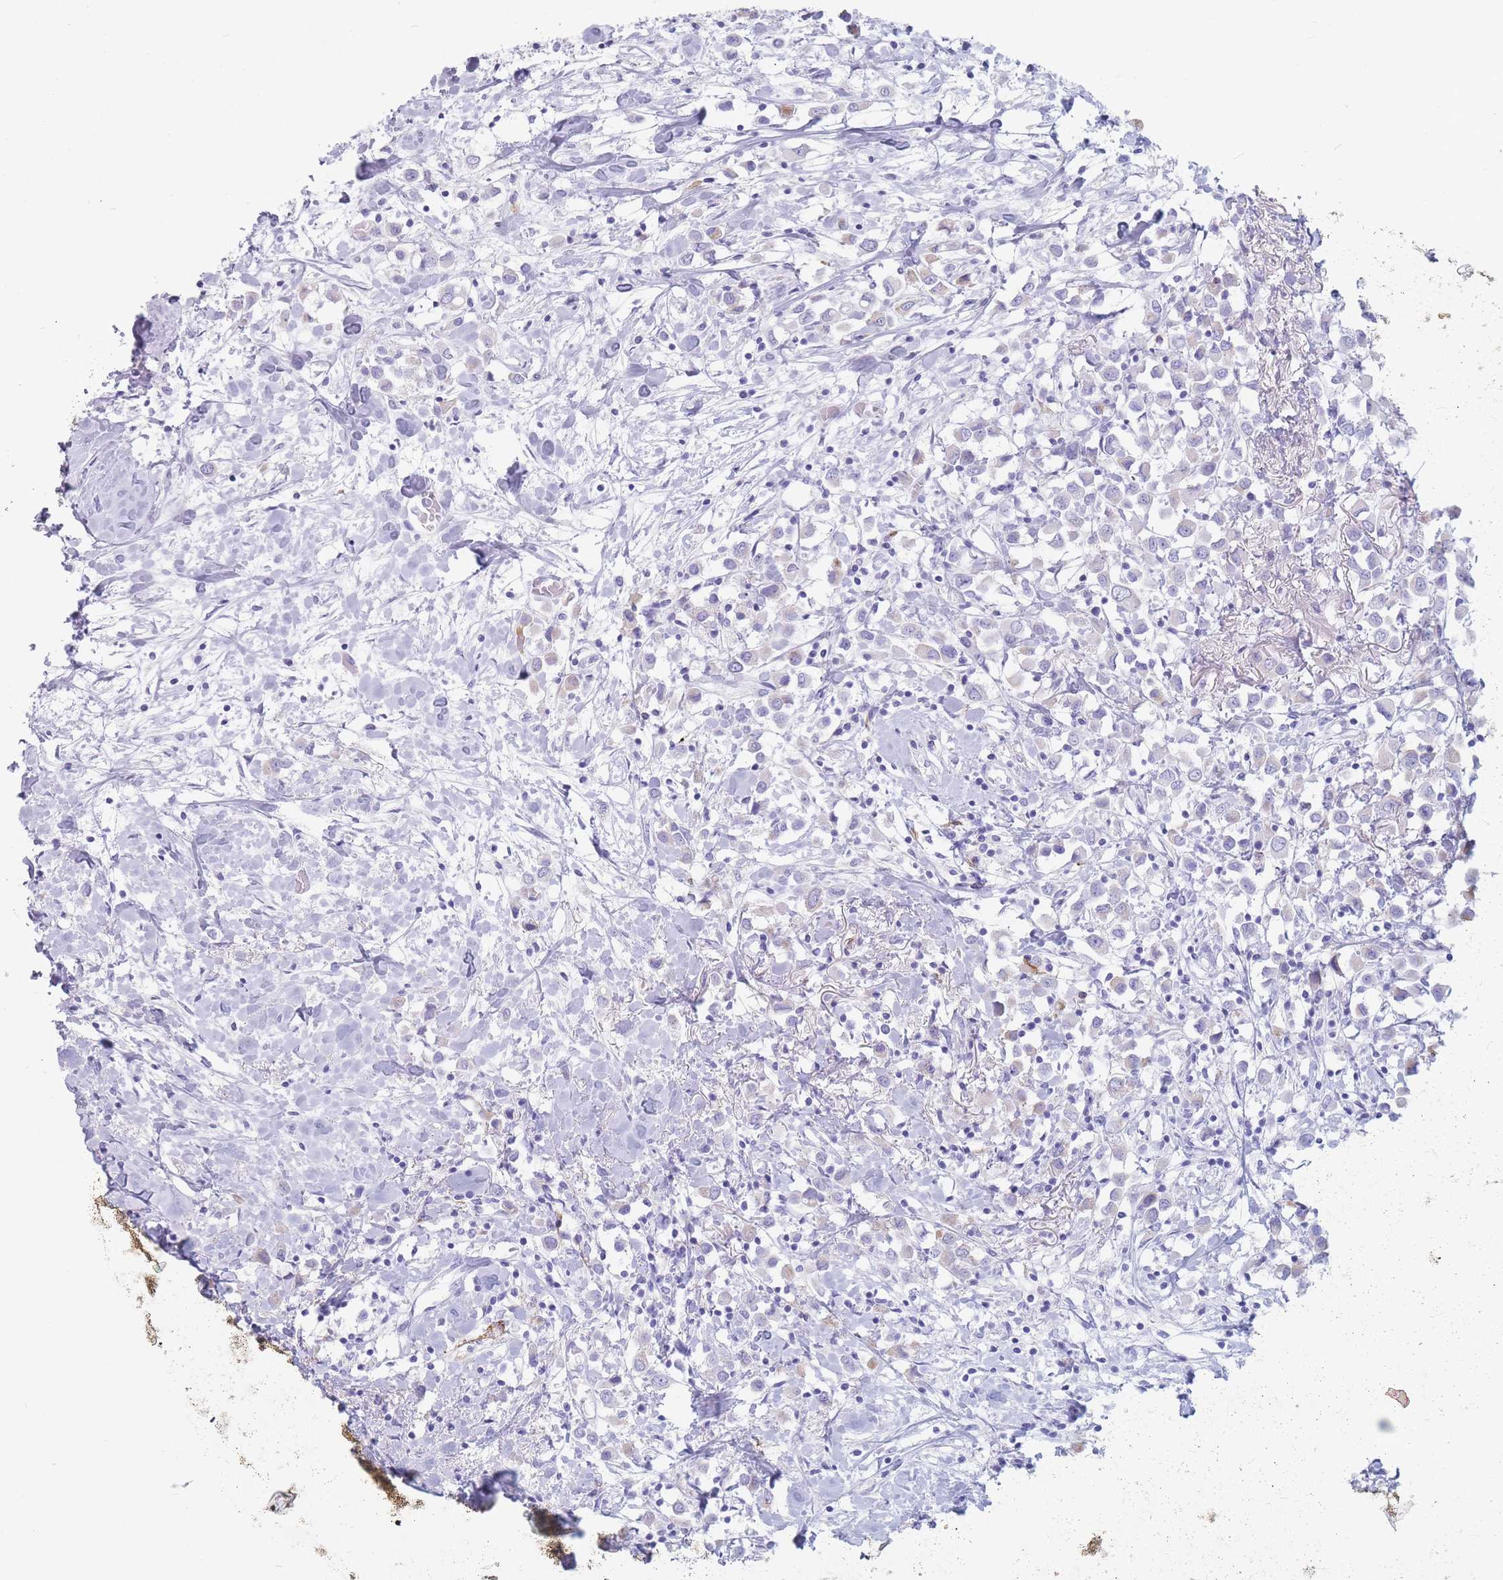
{"staining": {"intensity": "moderate", "quantity": "<25%", "location": "cytoplasmic/membranous"}, "tissue": "breast cancer", "cell_type": "Tumor cells", "image_type": "cancer", "snomed": [{"axis": "morphology", "description": "Duct carcinoma"}, {"axis": "topography", "description": "Breast"}], "caption": "This is a photomicrograph of IHC staining of intraductal carcinoma (breast), which shows moderate expression in the cytoplasmic/membranous of tumor cells.", "gene": "ST3GAL5", "patient": {"sex": "female", "age": 61}}